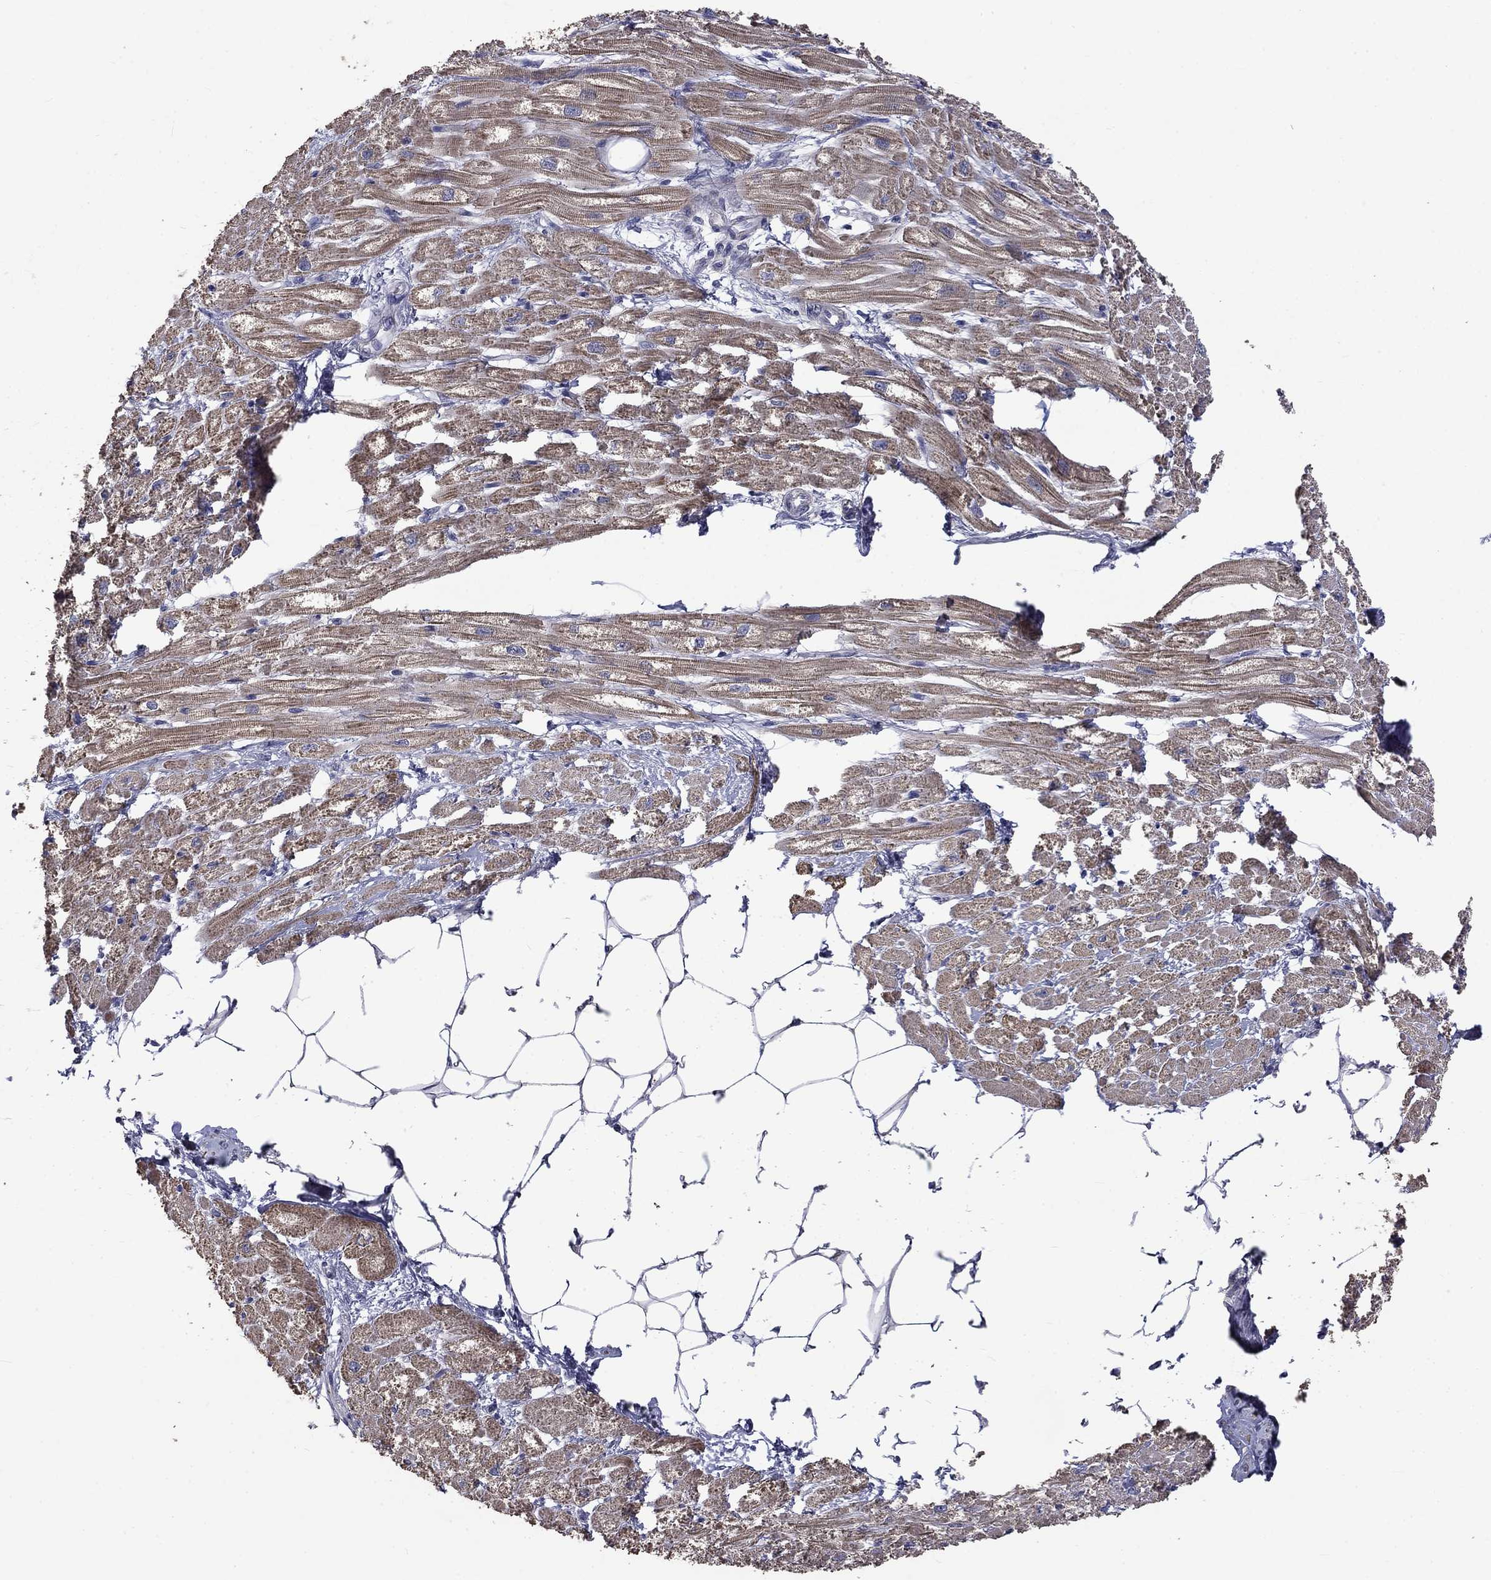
{"staining": {"intensity": "moderate", "quantity": ">75%", "location": "cytoplasmic/membranous"}, "tissue": "heart muscle", "cell_type": "Cardiomyocytes", "image_type": "normal", "snomed": [{"axis": "morphology", "description": "Normal tissue, NOS"}, {"axis": "topography", "description": "Heart"}], "caption": "The immunohistochemical stain labels moderate cytoplasmic/membranous positivity in cardiomyocytes of normal heart muscle.", "gene": "SLC39A14", "patient": {"sex": "male", "age": 57}}